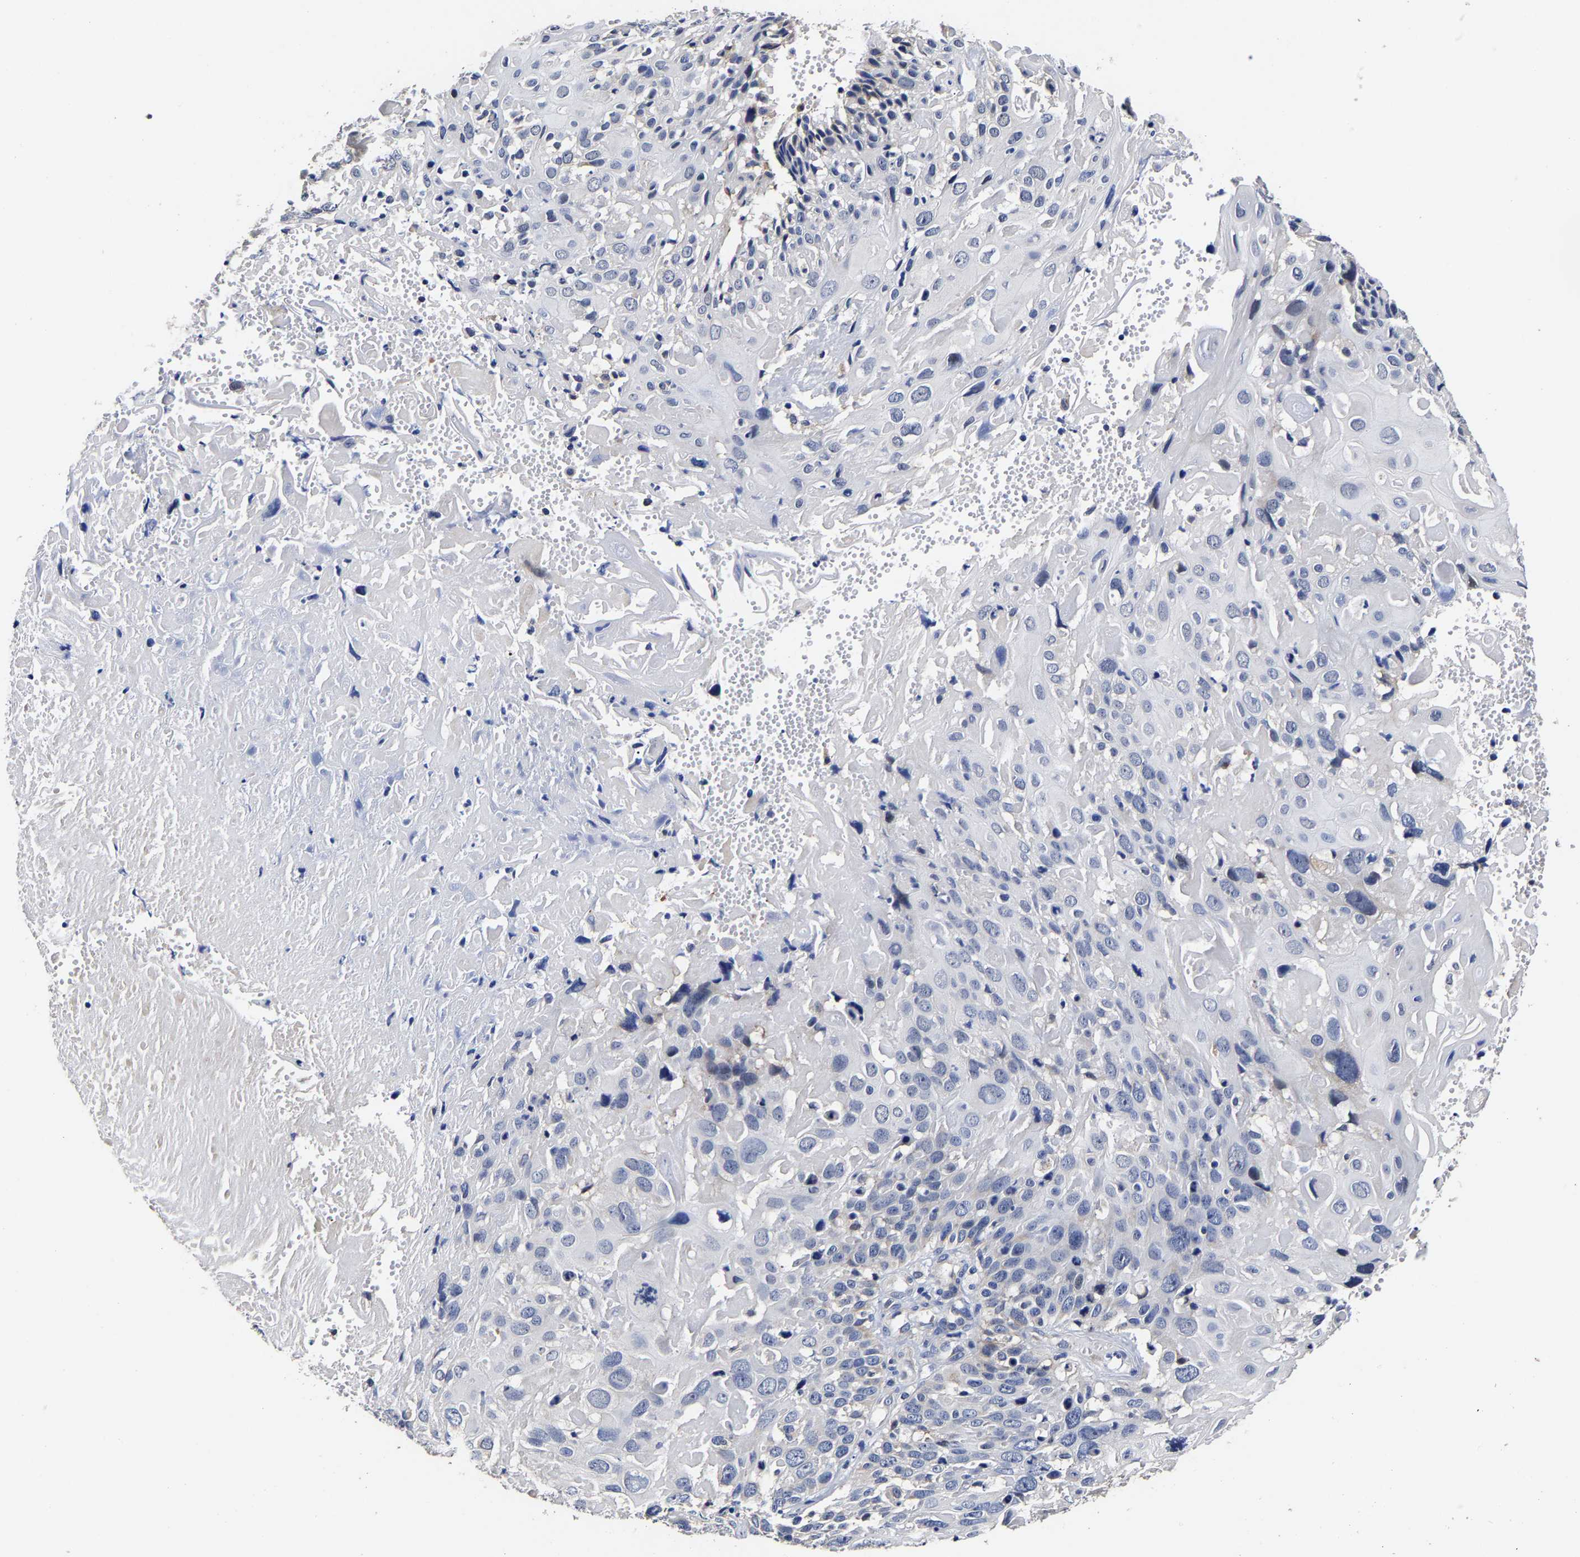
{"staining": {"intensity": "negative", "quantity": "none", "location": "none"}, "tissue": "cervical cancer", "cell_type": "Tumor cells", "image_type": "cancer", "snomed": [{"axis": "morphology", "description": "Squamous cell carcinoma, NOS"}, {"axis": "topography", "description": "Cervix"}], "caption": "The immunohistochemistry (IHC) histopathology image has no significant expression in tumor cells of cervical cancer tissue. The staining is performed using DAB (3,3'-diaminobenzidine) brown chromogen with nuclei counter-stained in using hematoxylin.", "gene": "AASS", "patient": {"sex": "female", "age": 74}}